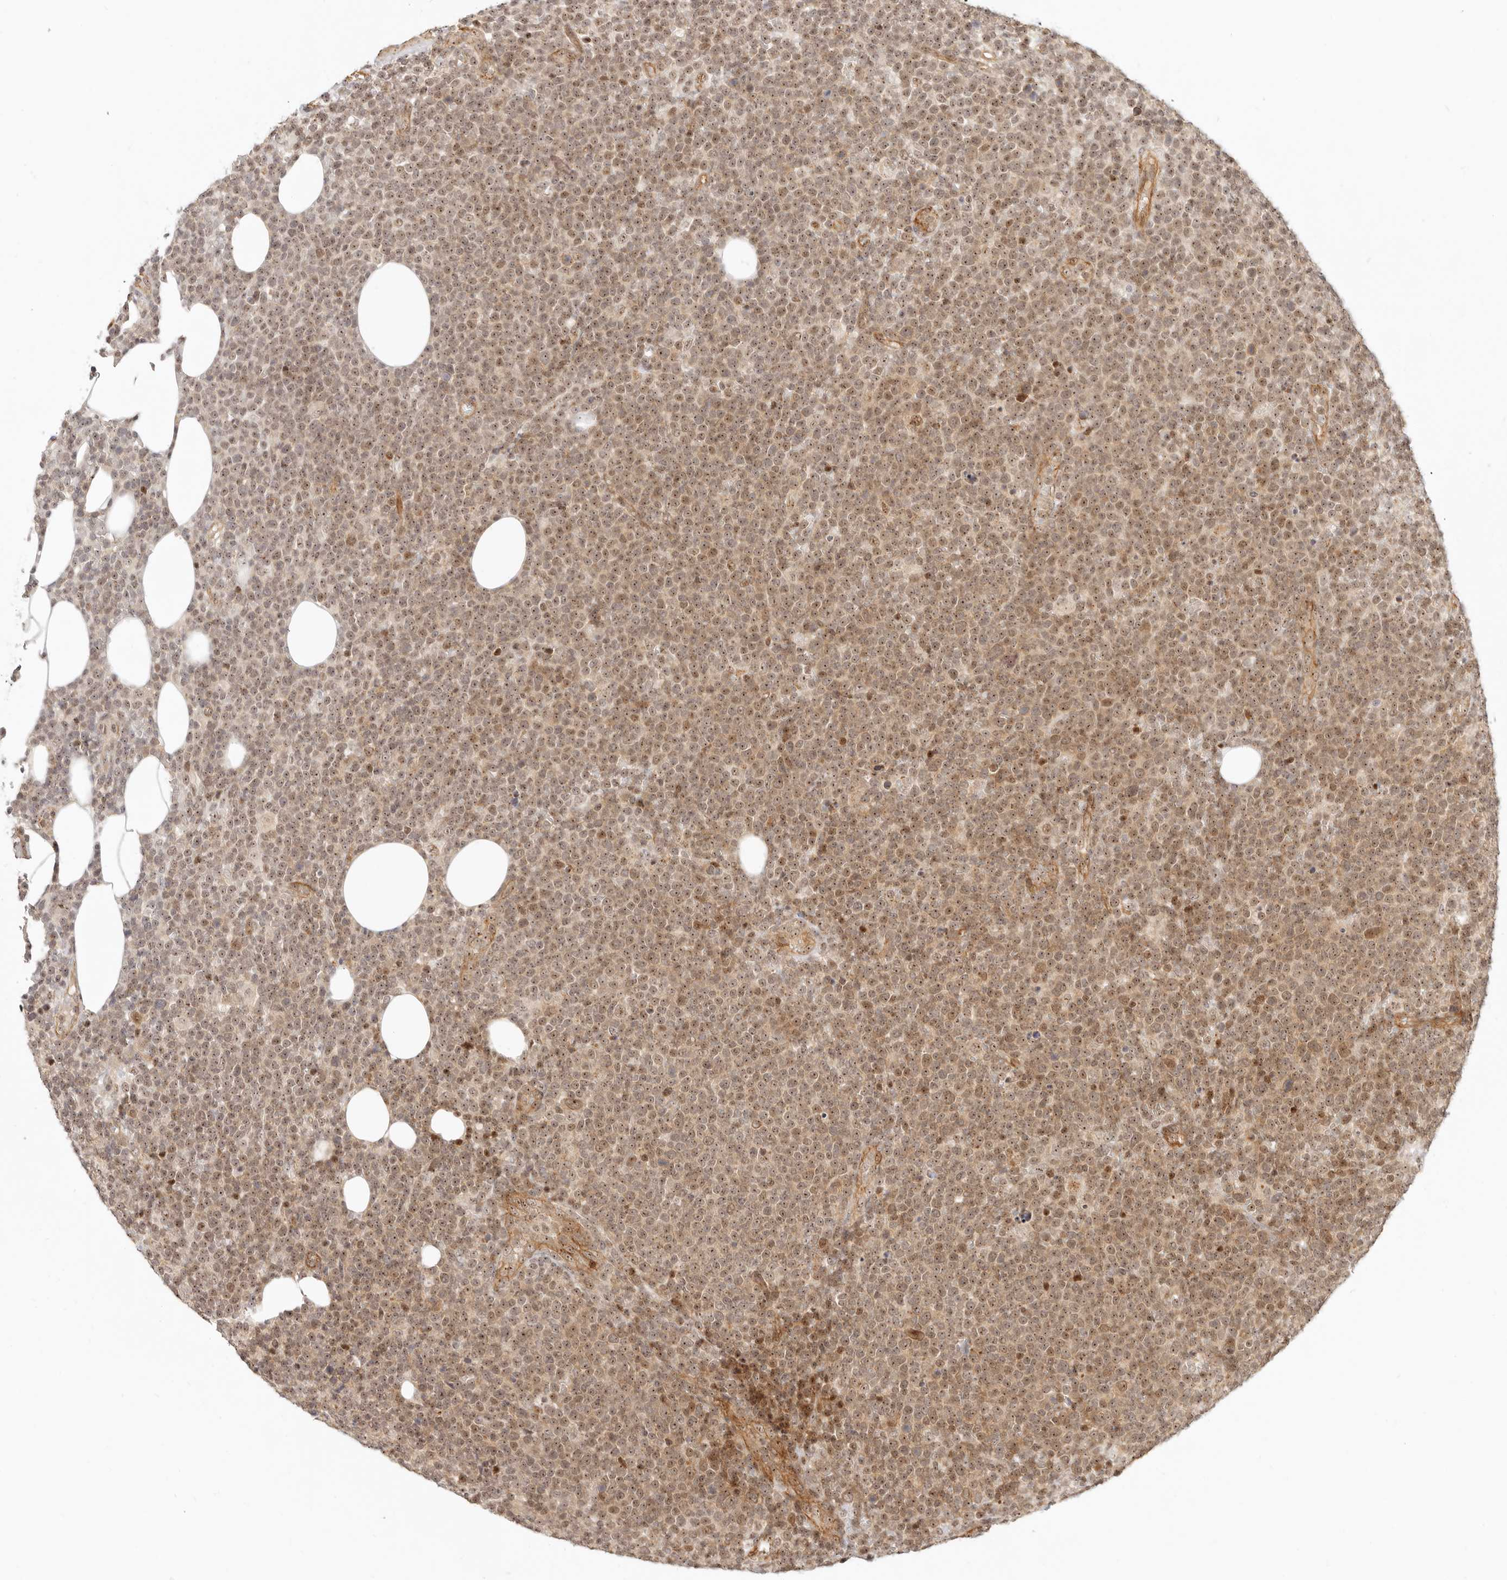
{"staining": {"intensity": "moderate", "quantity": ">75%", "location": "cytoplasmic/membranous,nuclear"}, "tissue": "lymphoma", "cell_type": "Tumor cells", "image_type": "cancer", "snomed": [{"axis": "morphology", "description": "Malignant lymphoma, non-Hodgkin's type, High grade"}, {"axis": "topography", "description": "Lymph node"}], "caption": "Lymphoma stained with a brown dye displays moderate cytoplasmic/membranous and nuclear positive staining in approximately >75% of tumor cells.", "gene": "BAP1", "patient": {"sex": "male", "age": 61}}